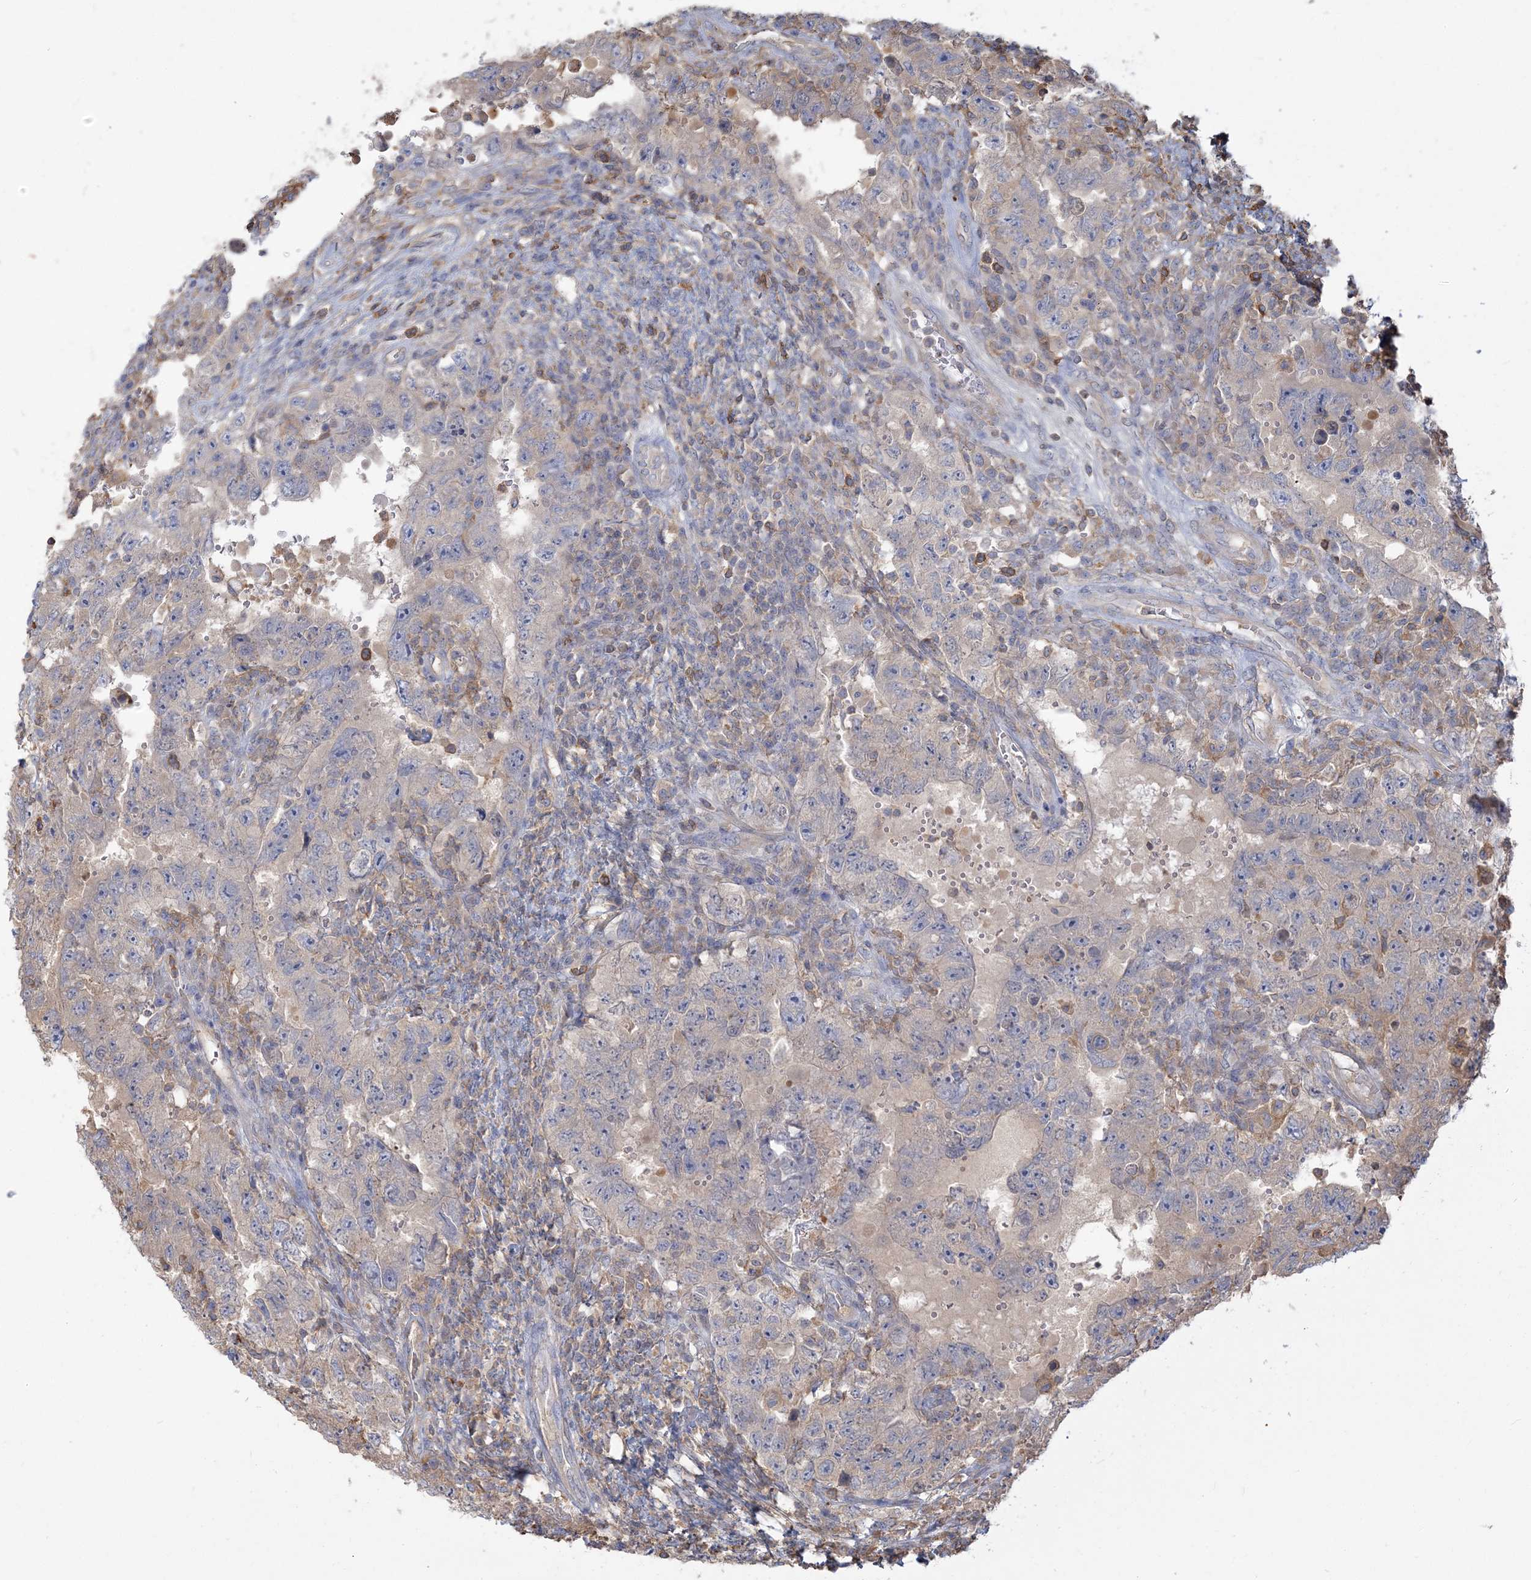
{"staining": {"intensity": "negative", "quantity": "none", "location": "none"}, "tissue": "testis cancer", "cell_type": "Tumor cells", "image_type": "cancer", "snomed": [{"axis": "morphology", "description": "Carcinoma, Embryonal, NOS"}, {"axis": "topography", "description": "Testis"}], "caption": "Tumor cells are negative for brown protein staining in embryonal carcinoma (testis). (DAB immunohistochemistry, high magnification).", "gene": "ANKS1A", "patient": {"sex": "male", "age": 26}}